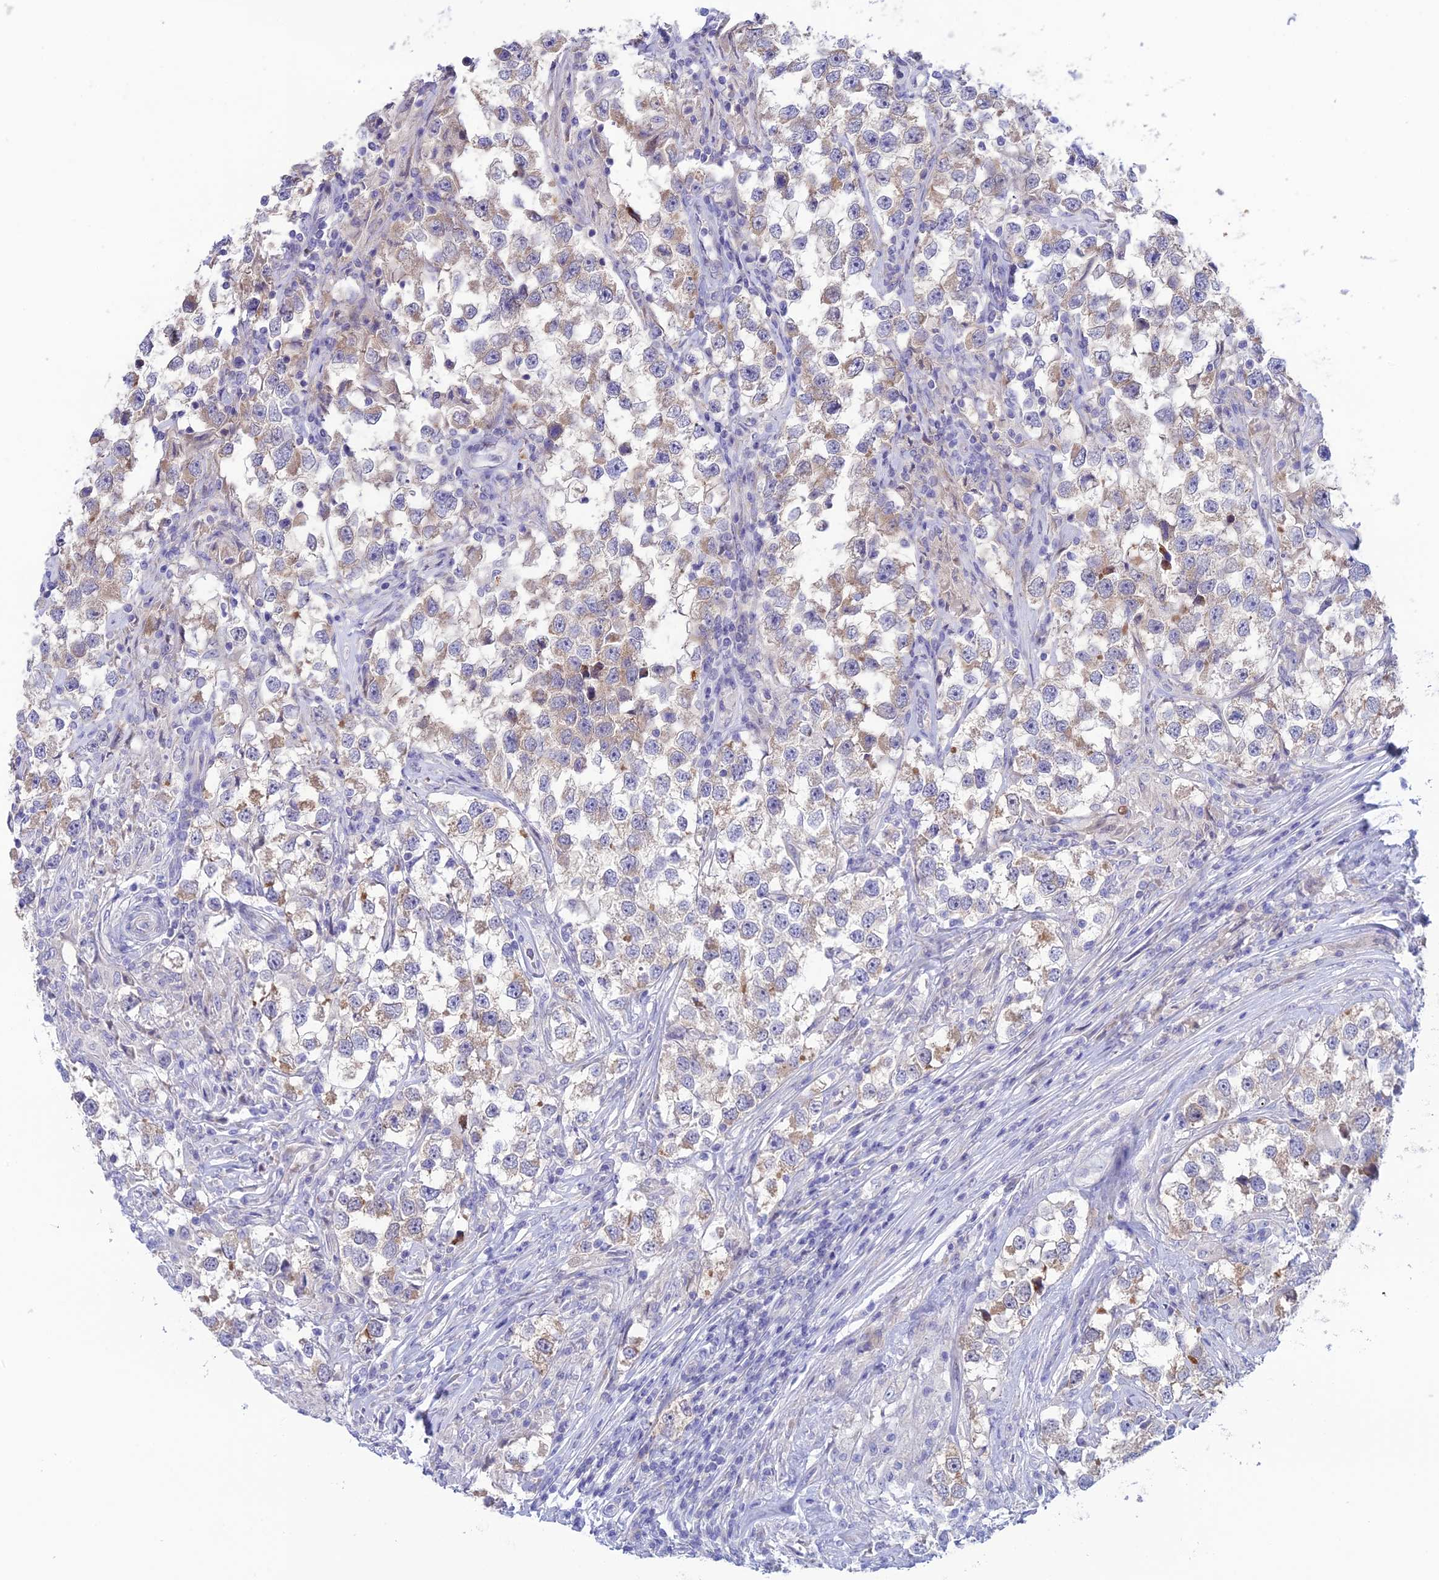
{"staining": {"intensity": "weak", "quantity": "25%-75%", "location": "cytoplasmic/membranous"}, "tissue": "testis cancer", "cell_type": "Tumor cells", "image_type": "cancer", "snomed": [{"axis": "morphology", "description": "Seminoma, NOS"}, {"axis": "topography", "description": "Testis"}], "caption": "Immunohistochemistry (IHC) of testis cancer (seminoma) shows low levels of weak cytoplasmic/membranous staining in about 25%-75% of tumor cells.", "gene": "XPO7", "patient": {"sex": "male", "age": 46}}